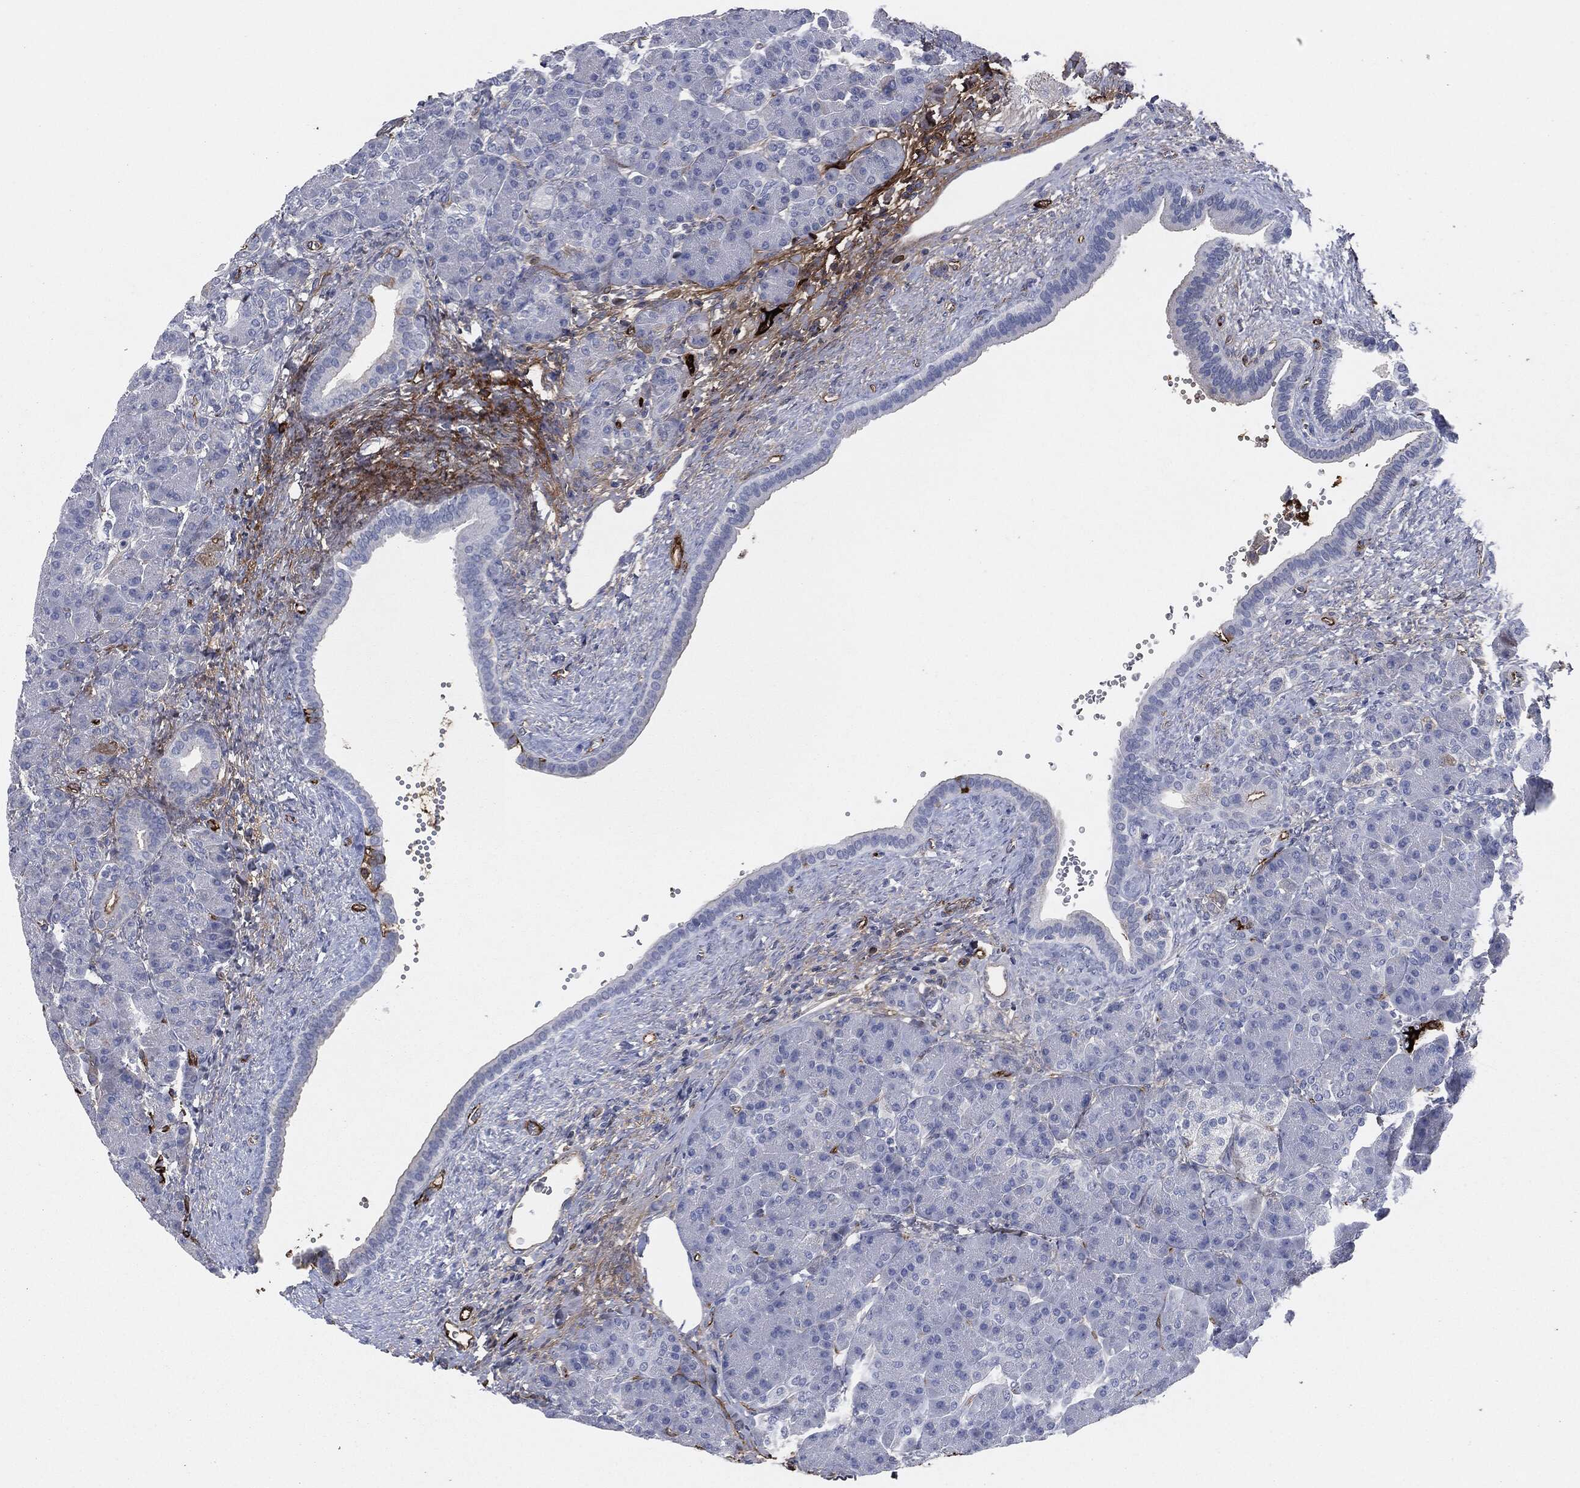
{"staining": {"intensity": "negative", "quantity": "none", "location": "none"}, "tissue": "pancreas", "cell_type": "Exocrine glandular cells", "image_type": "normal", "snomed": [{"axis": "morphology", "description": "Normal tissue, NOS"}, {"axis": "topography", "description": "Pancreas"}], "caption": "Photomicrograph shows no significant protein staining in exocrine glandular cells of benign pancreas. (DAB immunohistochemistry visualized using brightfield microscopy, high magnification).", "gene": "APOB", "patient": {"sex": "female", "age": 63}}